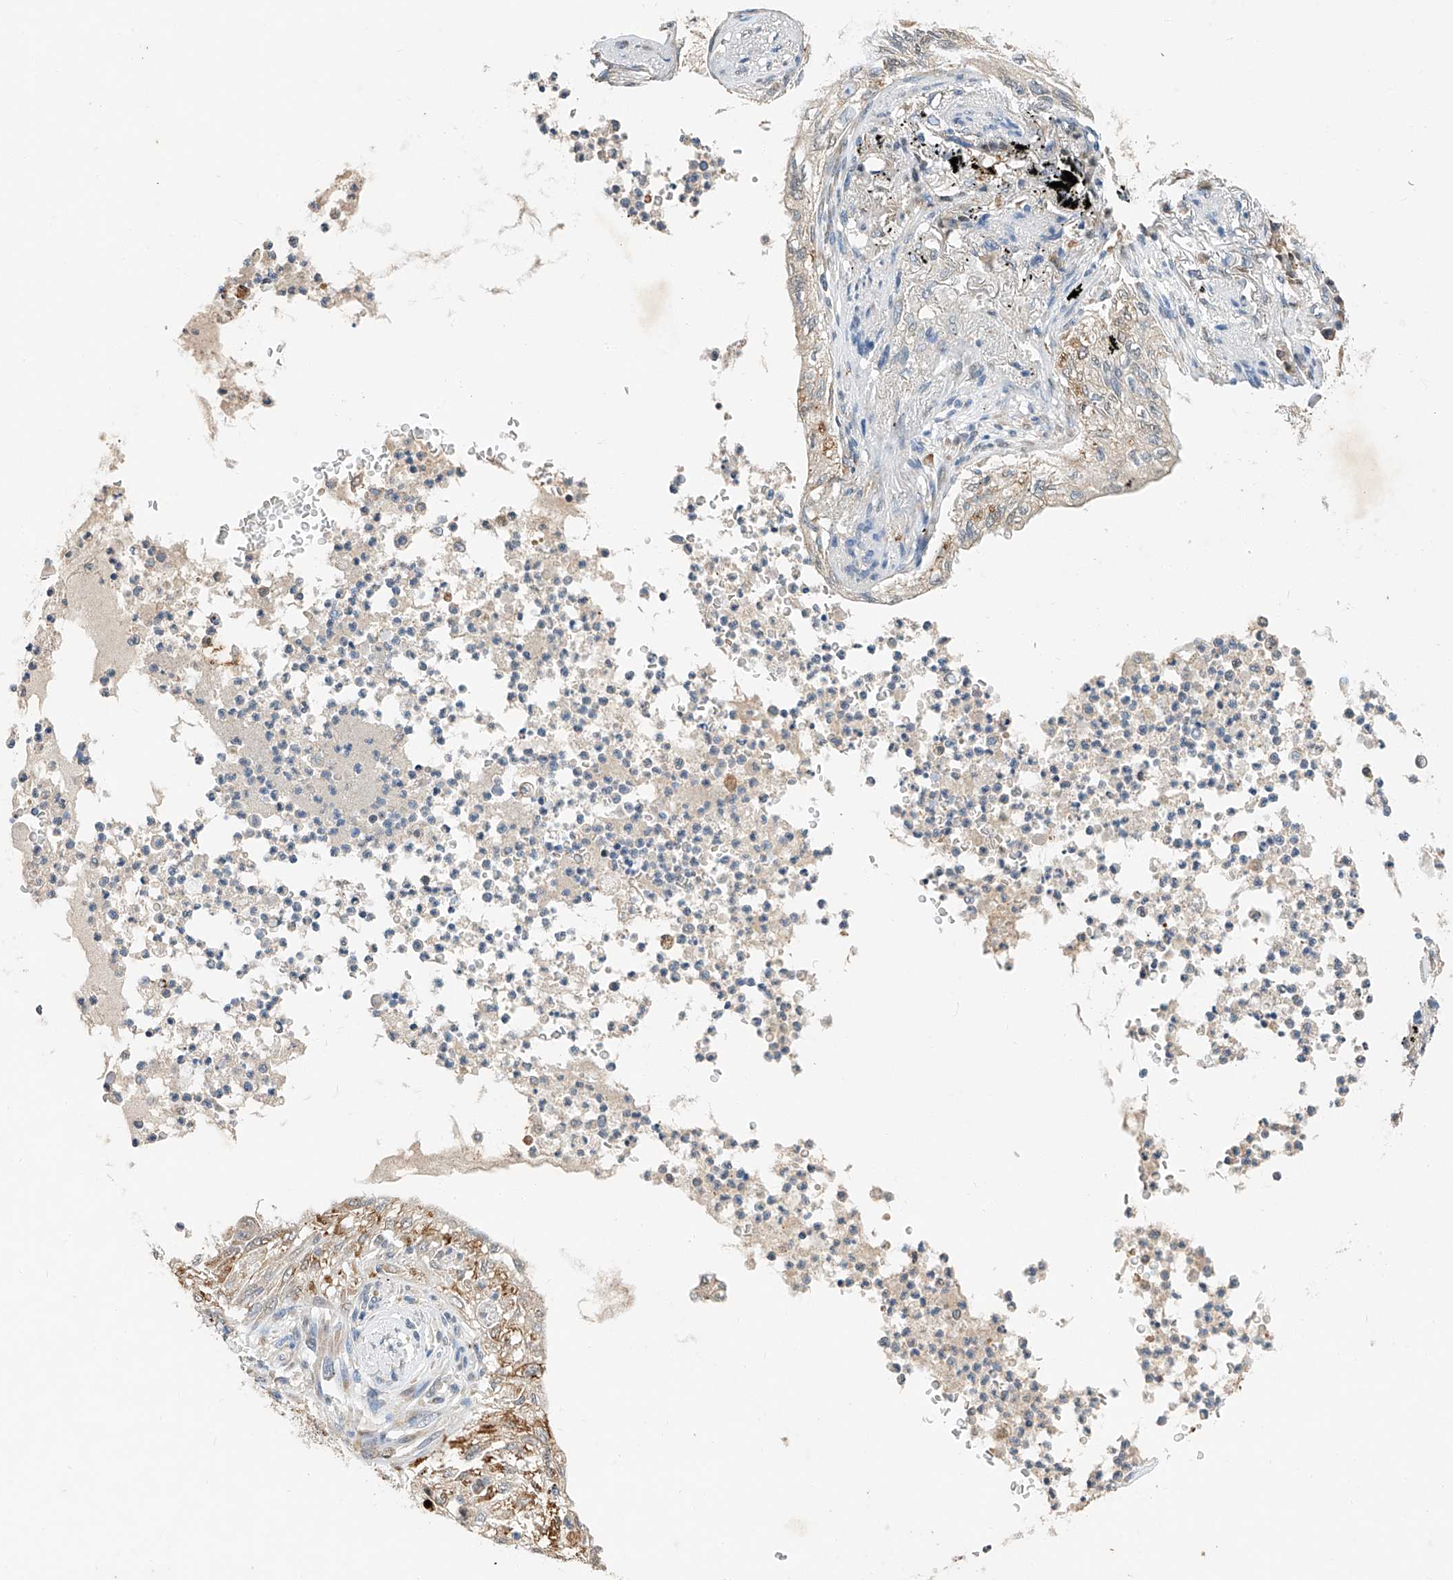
{"staining": {"intensity": "negative", "quantity": "none", "location": "none"}, "tissue": "lung cancer", "cell_type": "Tumor cells", "image_type": "cancer", "snomed": [{"axis": "morphology", "description": "Normal tissue, NOS"}, {"axis": "morphology", "description": "Adenocarcinoma, NOS"}, {"axis": "topography", "description": "Bronchus"}, {"axis": "topography", "description": "Lung"}], "caption": "A photomicrograph of lung cancer (adenocarcinoma) stained for a protein demonstrates no brown staining in tumor cells.", "gene": "CTDP1", "patient": {"sex": "female", "age": 70}}